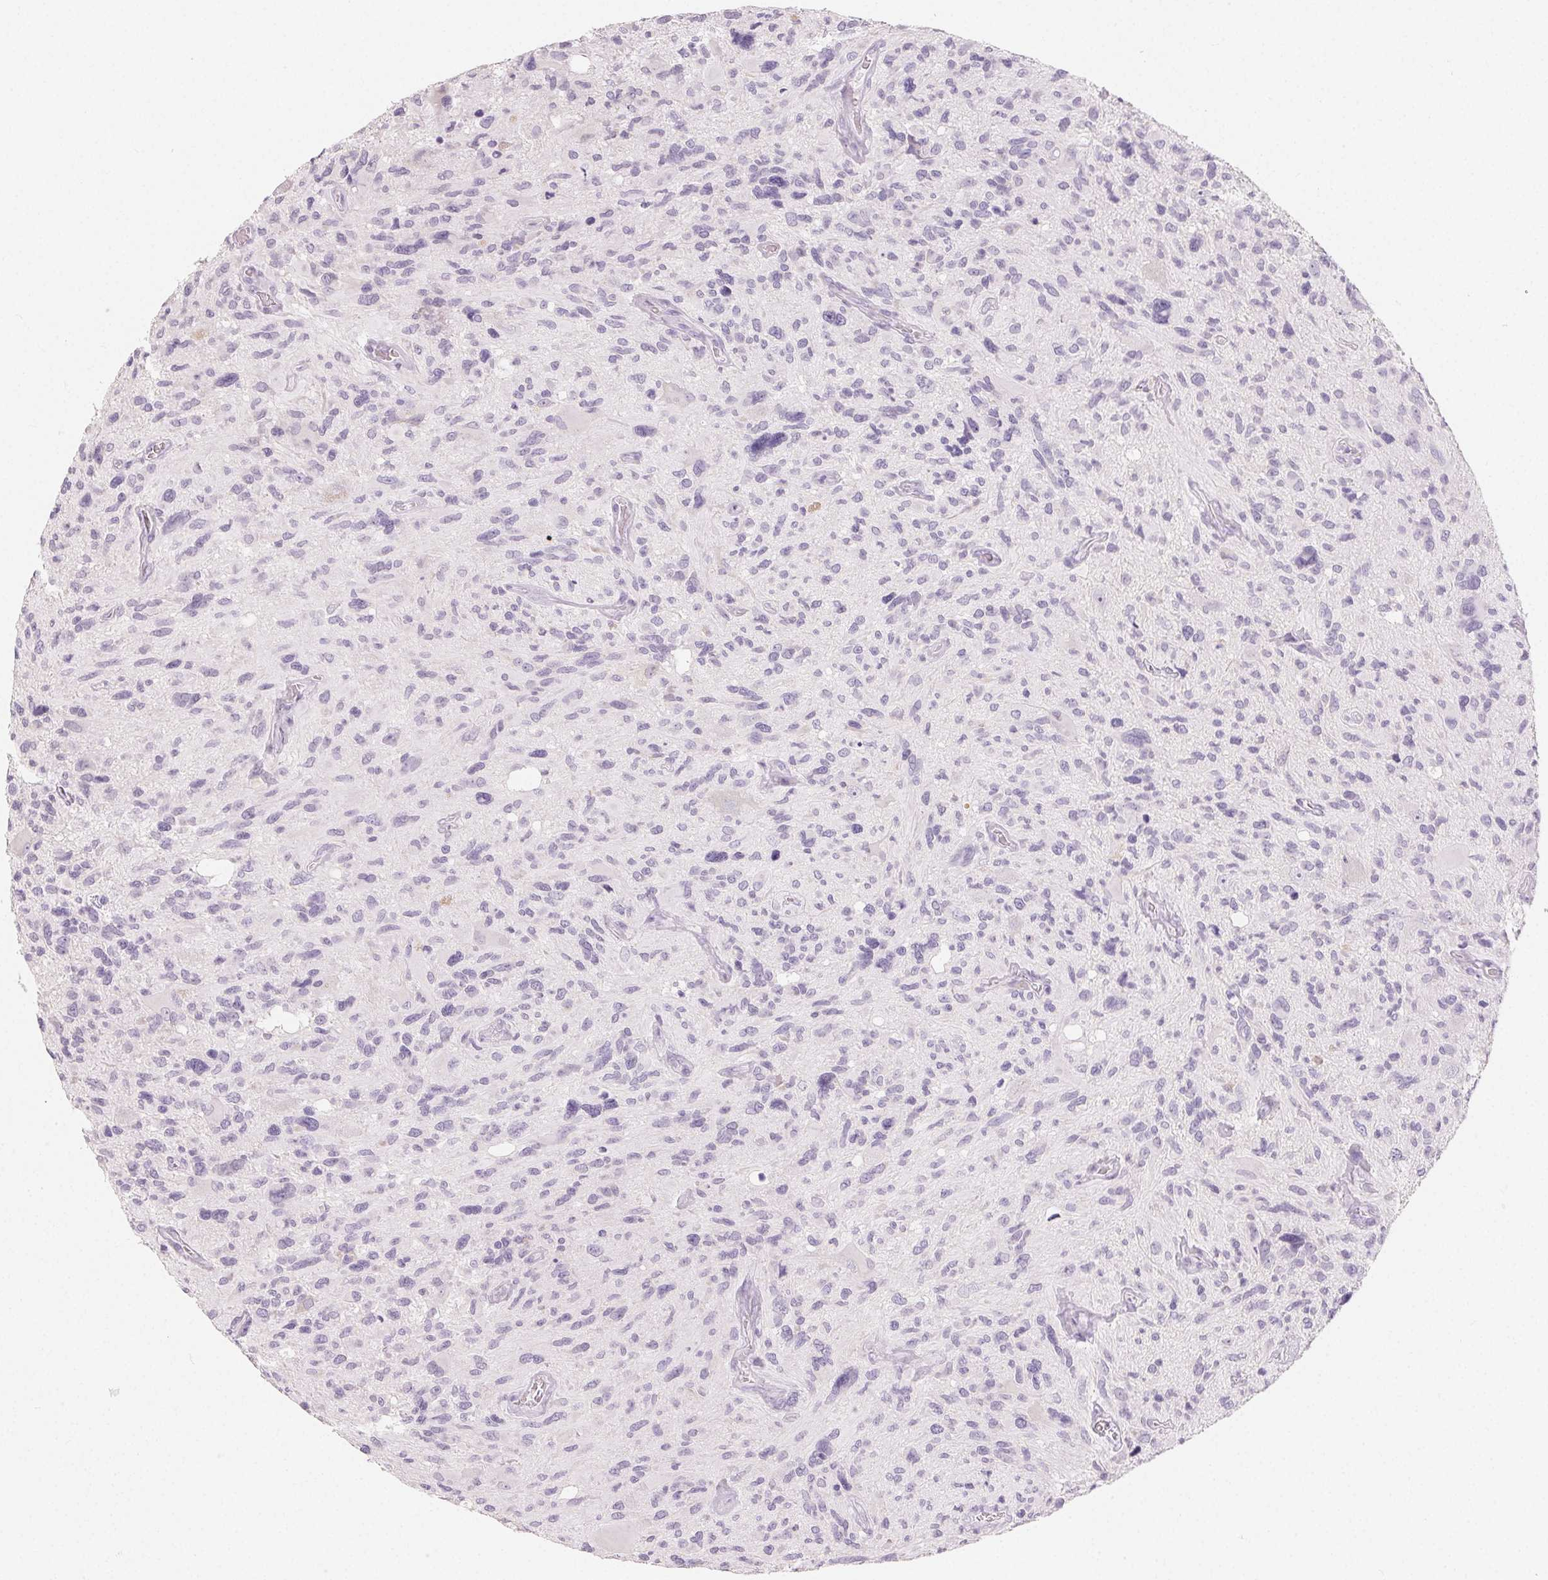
{"staining": {"intensity": "negative", "quantity": "none", "location": "none"}, "tissue": "glioma", "cell_type": "Tumor cells", "image_type": "cancer", "snomed": [{"axis": "morphology", "description": "Glioma, malignant, High grade"}, {"axis": "topography", "description": "Brain"}], "caption": "High magnification brightfield microscopy of glioma stained with DAB (brown) and counterstained with hematoxylin (blue): tumor cells show no significant positivity.", "gene": "MIOX", "patient": {"sex": "male", "age": 49}}